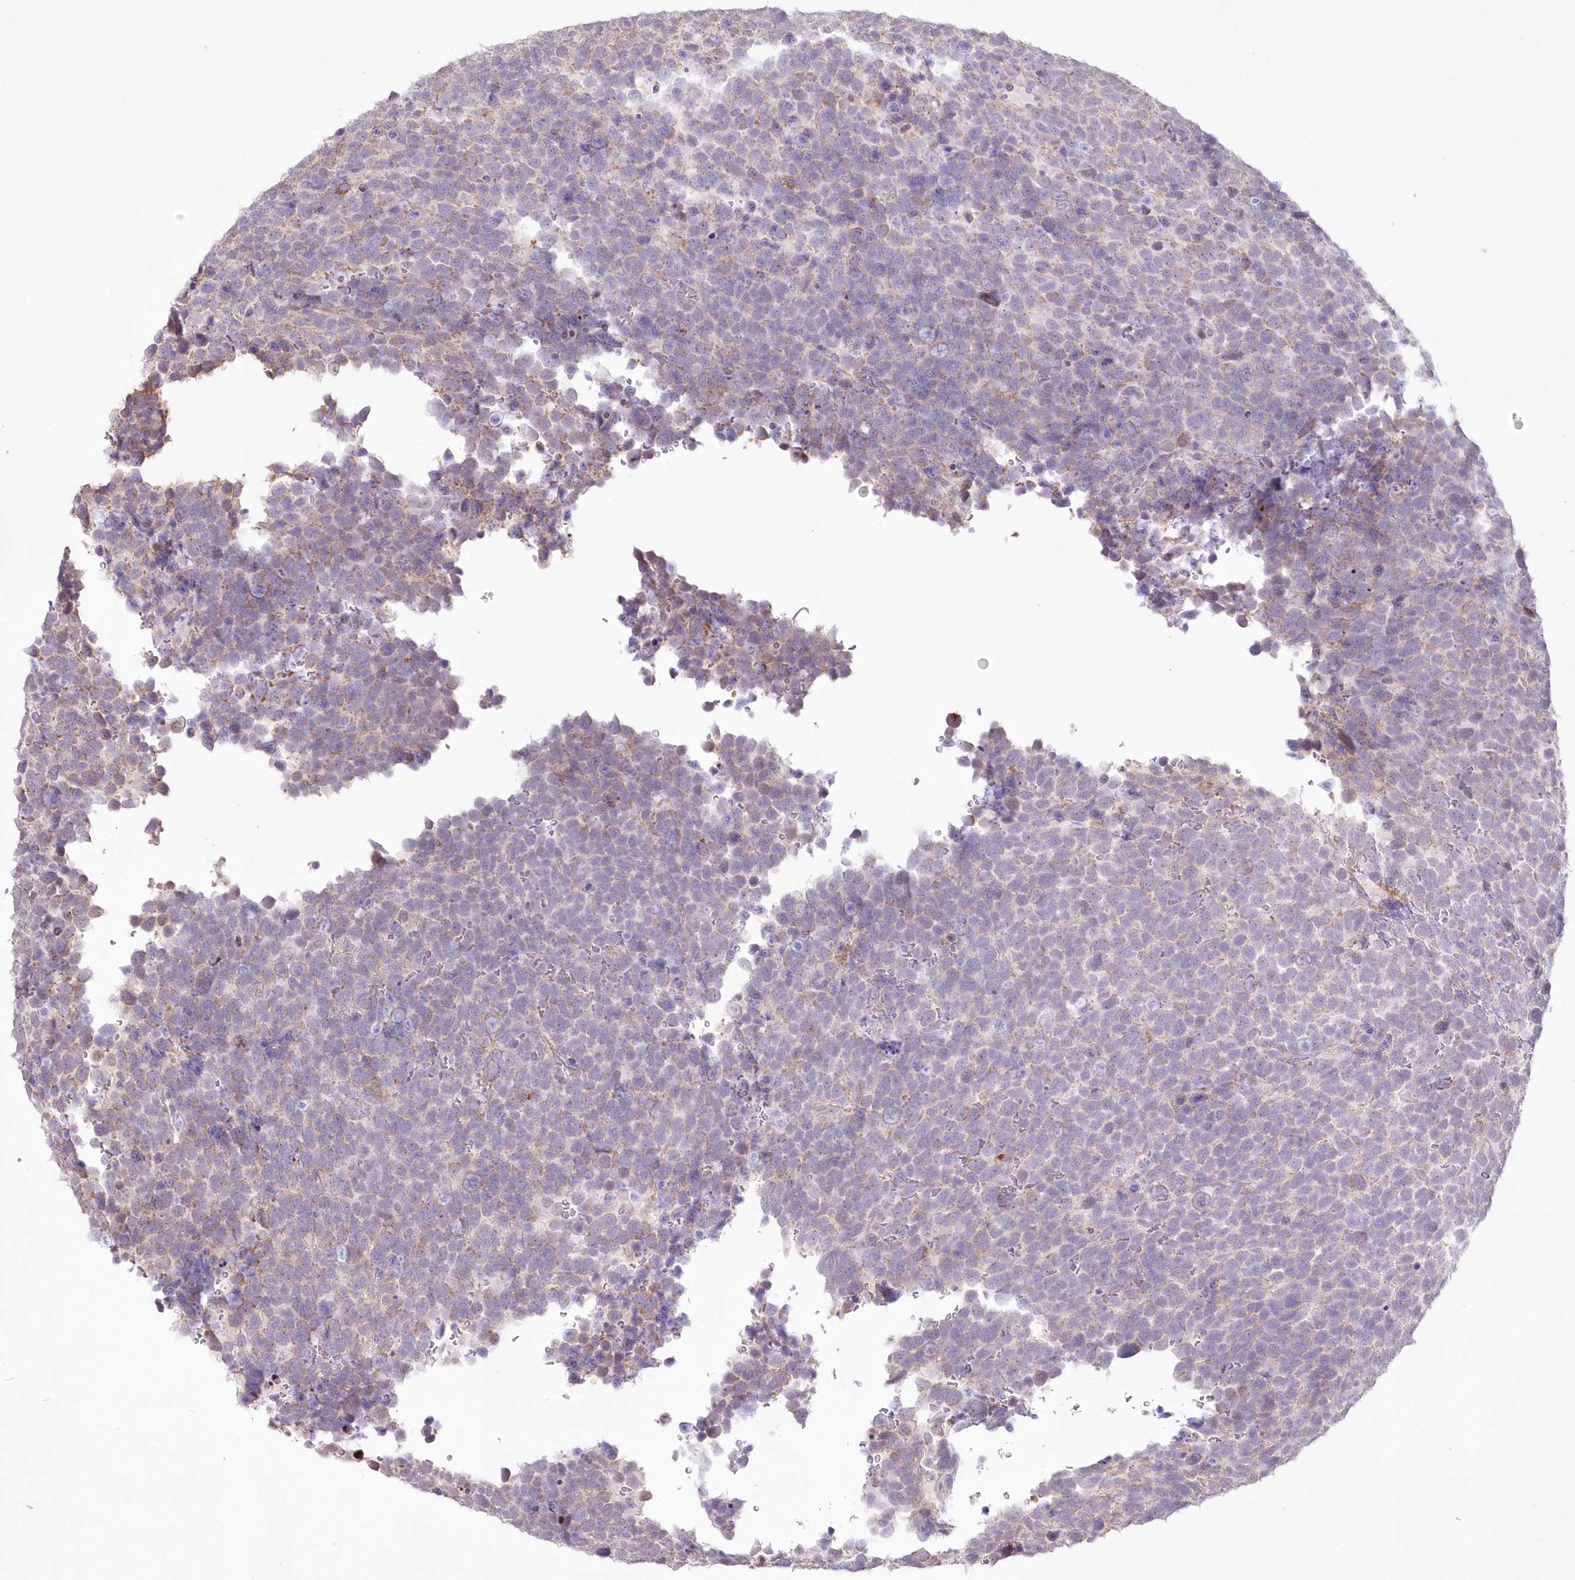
{"staining": {"intensity": "weak", "quantity": "25%-75%", "location": "cytoplasmic/membranous"}, "tissue": "urothelial cancer", "cell_type": "Tumor cells", "image_type": "cancer", "snomed": [{"axis": "morphology", "description": "Urothelial carcinoma, High grade"}, {"axis": "topography", "description": "Urinary bladder"}], "caption": "A brown stain labels weak cytoplasmic/membranous positivity of a protein in urothelial cancer tumor cells. The staining is performed using DAB brown chromogen to label protein expression. The nuclei are counter-stained blue using hematoxylin.", "gene": "FAM241B", "patient": {"sex": "female", "age": 82}}